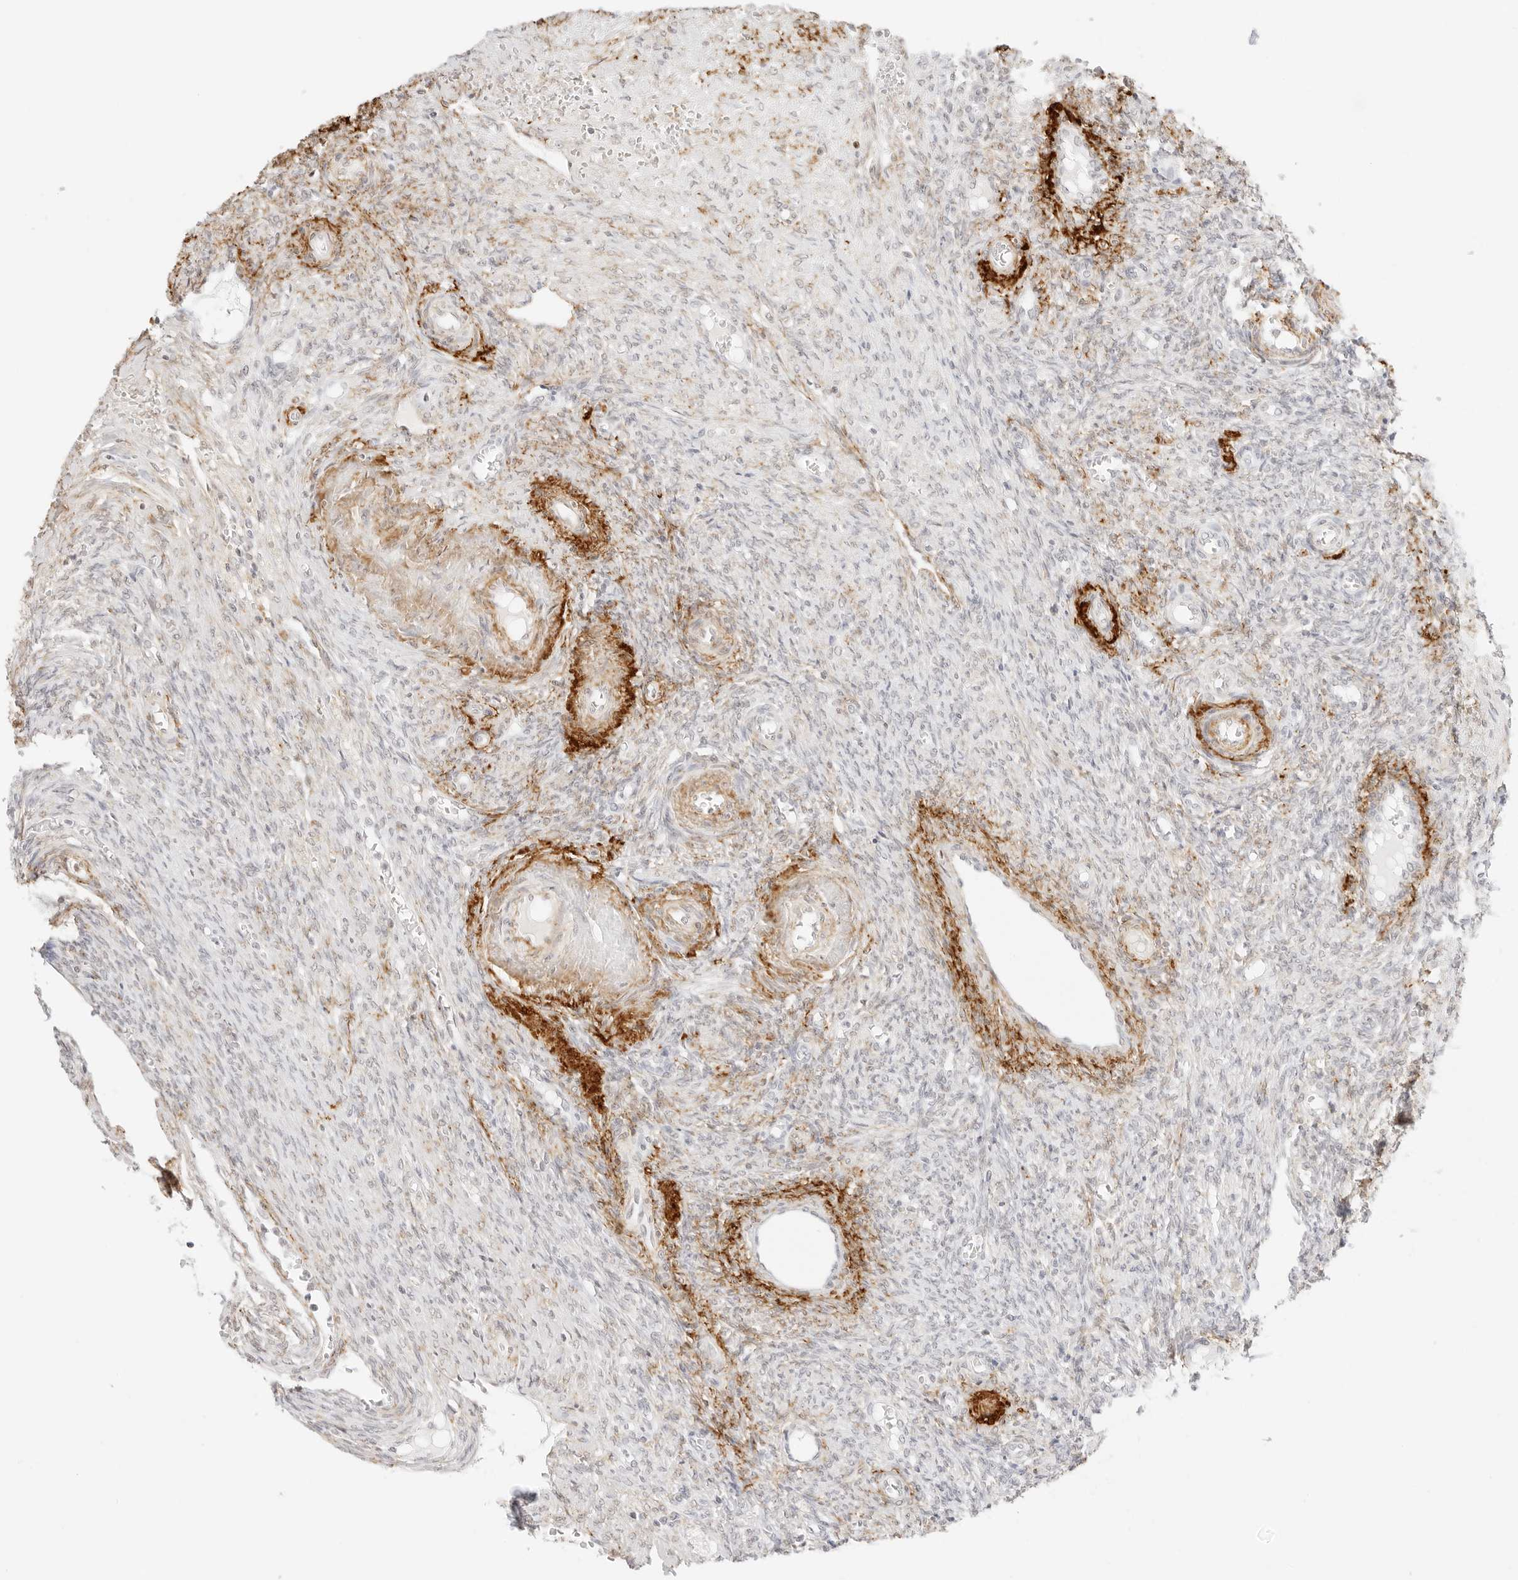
{"staining": {"intensity": "moderate", "quantity": "<25%", "location": "cytoplasmic/membranous"}, "tissue": "ovary", "cell_type": "Ovarian stroma cells", "image_type": "normal", "snomed": [{"axis": "morphology", "description": "Normal tissue, NOS"}, {"axis": "topography", "description": "Ovary"}], "caption": "A high-resolution image shows immunohistochemistry (IHC) staining of benign ovary, which demonstrates moderate cytoplasmic/membranous expression in approximately <25% of ovarian stroma cells.", "gene": "FBLN5", "patient": {"sex": "female", "age": 41}}